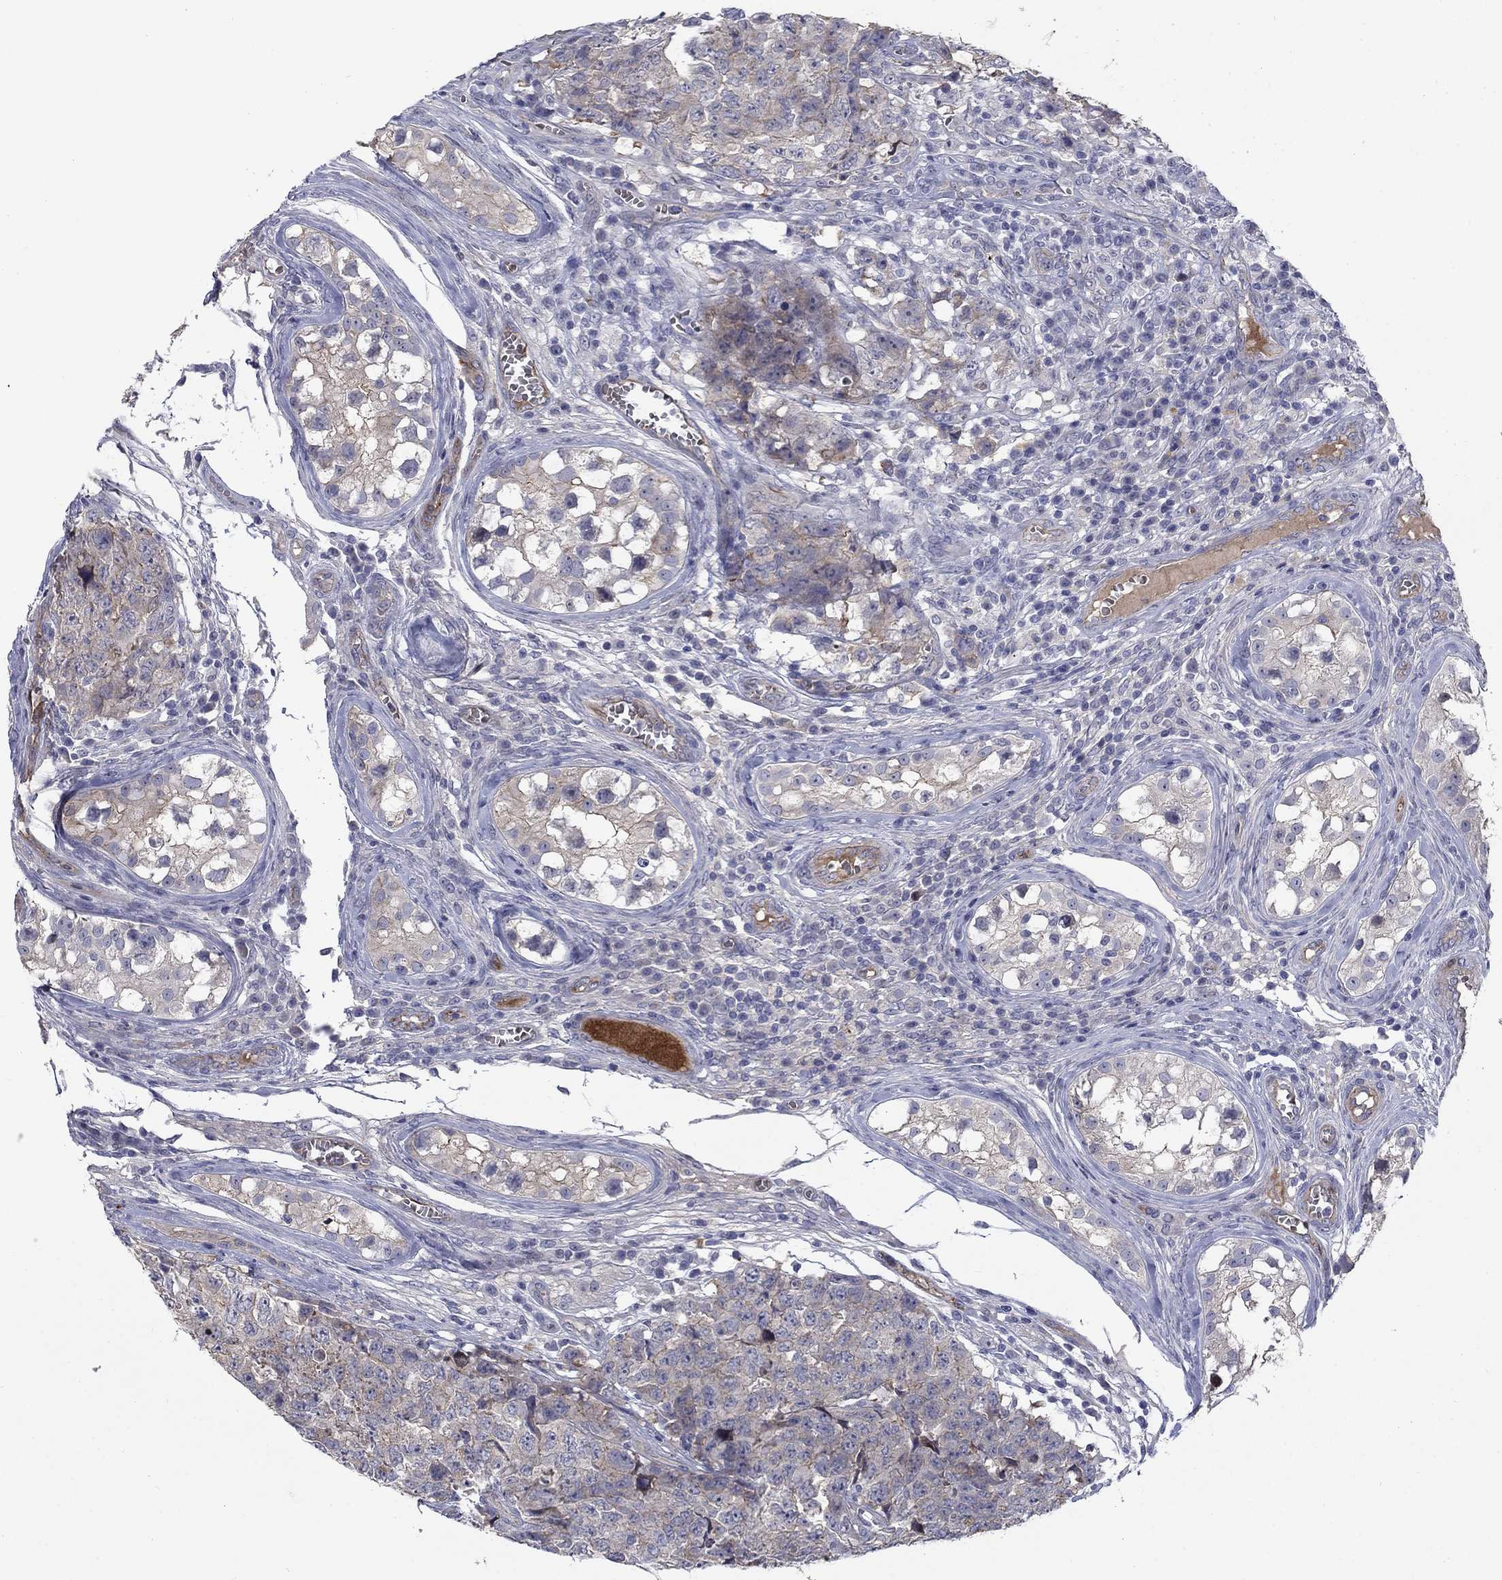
{"staining": {"intensity": "weak", "quantity": ">75%", "location": "cytoplasmic/membranous"}, "tissue": "testis cancer", "cell_type": "Tumor cells", "image_type": "cancer", "snomed": [{"axis": "morphology", "description": "Carcinoma, Embryonal, NOS"}, {"axis": "topography", "description": "Testis"}], "caption": "Weak cytoplasmic/membranous staining is present in approximately >75% of tumor cells in testis cancer (embryonal carcinoma).", "gene": "SLC1A1", "patient": {"sex": "male", "age": 23}}